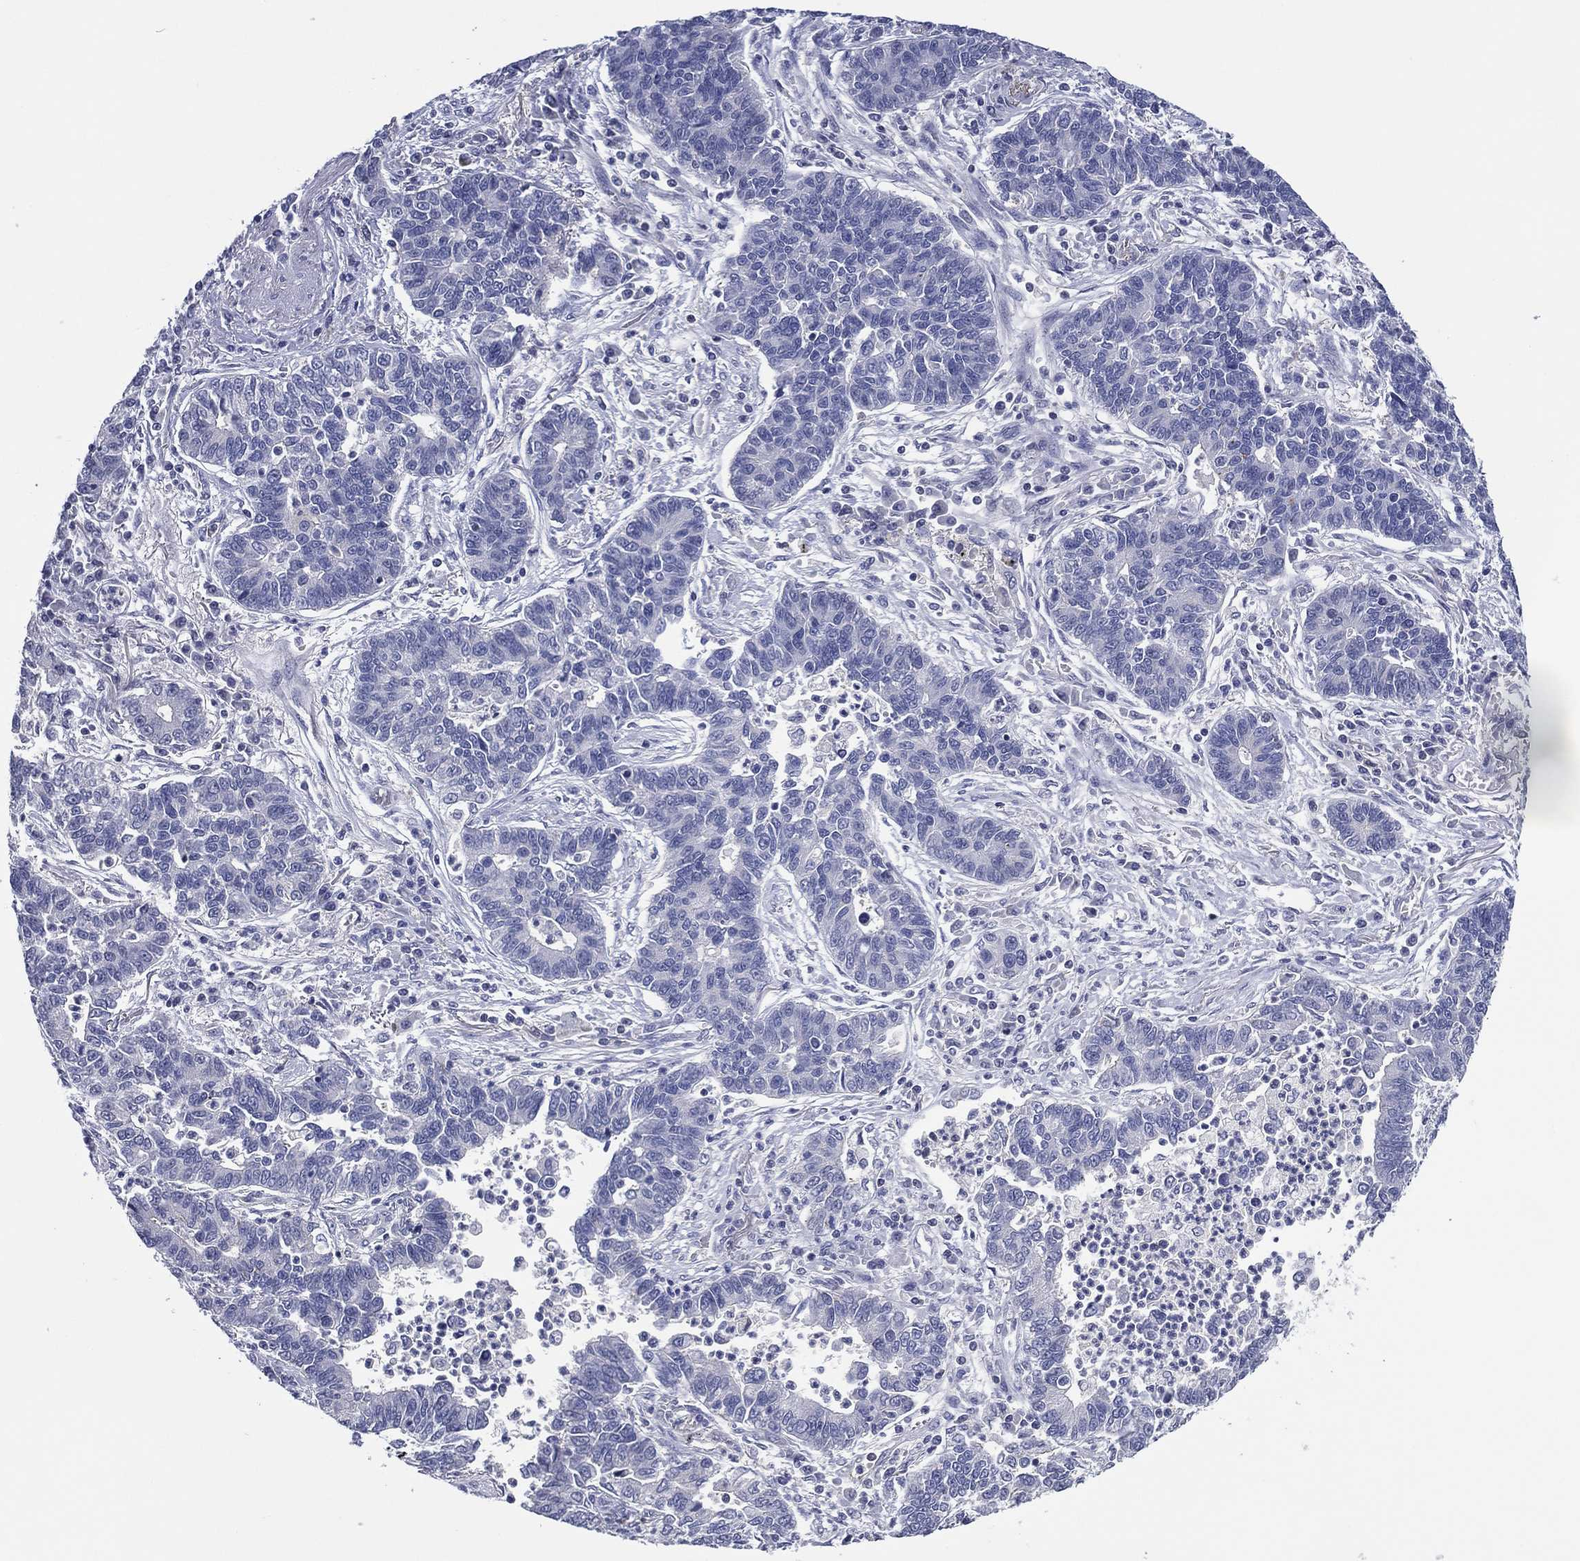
{"staining": {"intensity": "negative", "quantity": "none", "location": "none"}, "tissue": "lung cancer", "cell_type": "Tumor cells", "image_type": "cancer", "snomed": [{"axis": "morphology", "description": "Adenocarcinoma, NOS"}, {"axis": "topography", "description": "Lung"}], "caption": "Photomicrograph shows no significant protein staining in tumor cells of lung cancer (adenocarcinoma). (DAB immunohistochemistry (IHC) visualized using brightfield microscopy, high magnification).", "gene": "TRIM31", "patient": {"sex": "female", "age": 57}}